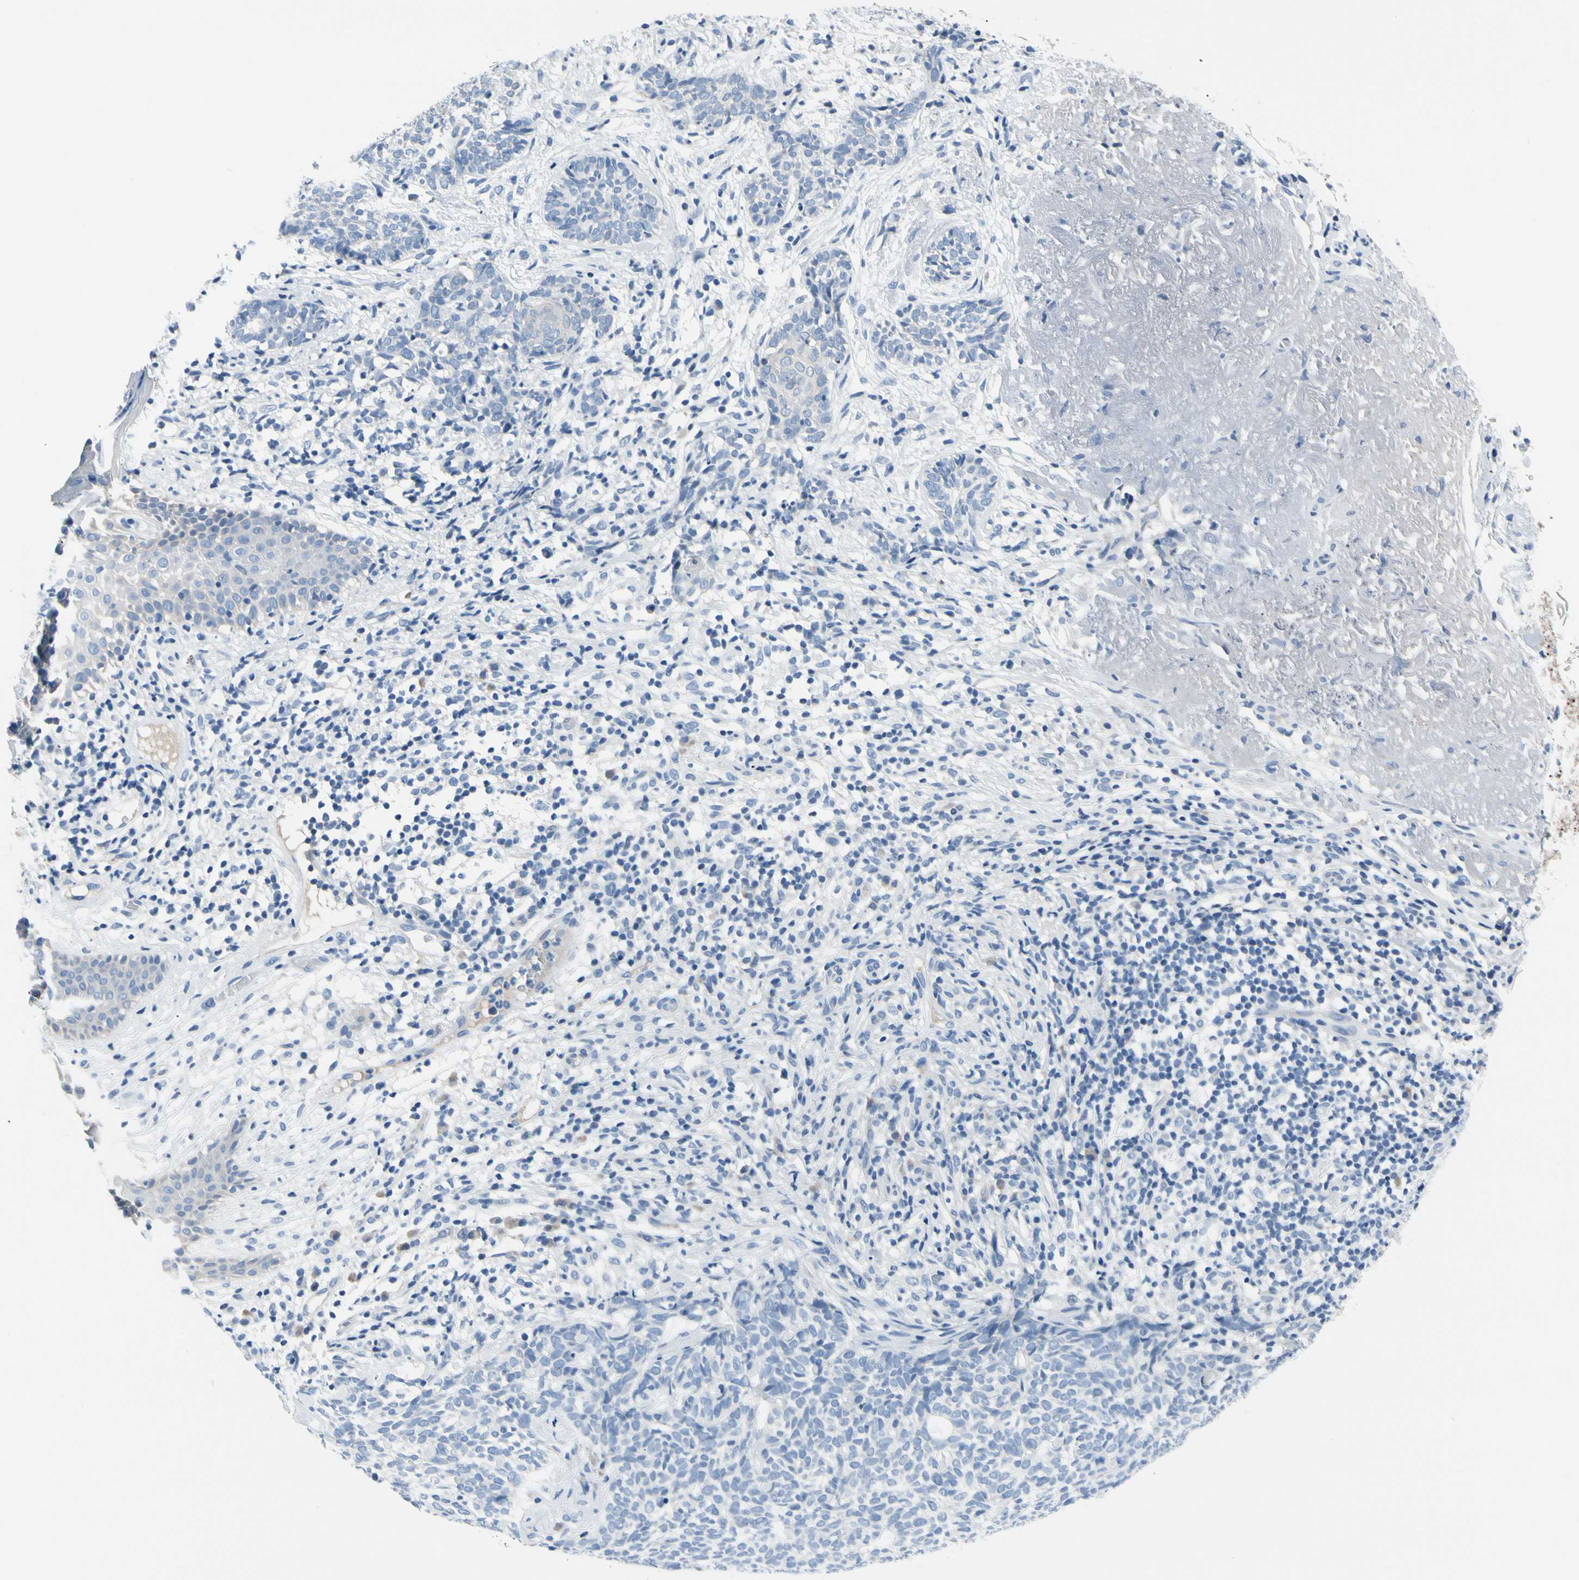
{"staining": {"intensity": "negative", "quantity": "none", "location": "none"}, "tissue": "skin cancer", "cell_type": "Tumor cells", "image_type": "cancer", "snomed": [{"axis": "morphology", "description": "Basal cell carcinoma"}, {"axis": "topography", "description": "Skin"}], "caption": "Skin cancer was stained to show a protein in brown. There is no significant staining in tumor cells.", "gene": "MUC5B", "patient": {"sex": "female", "age": 84}}